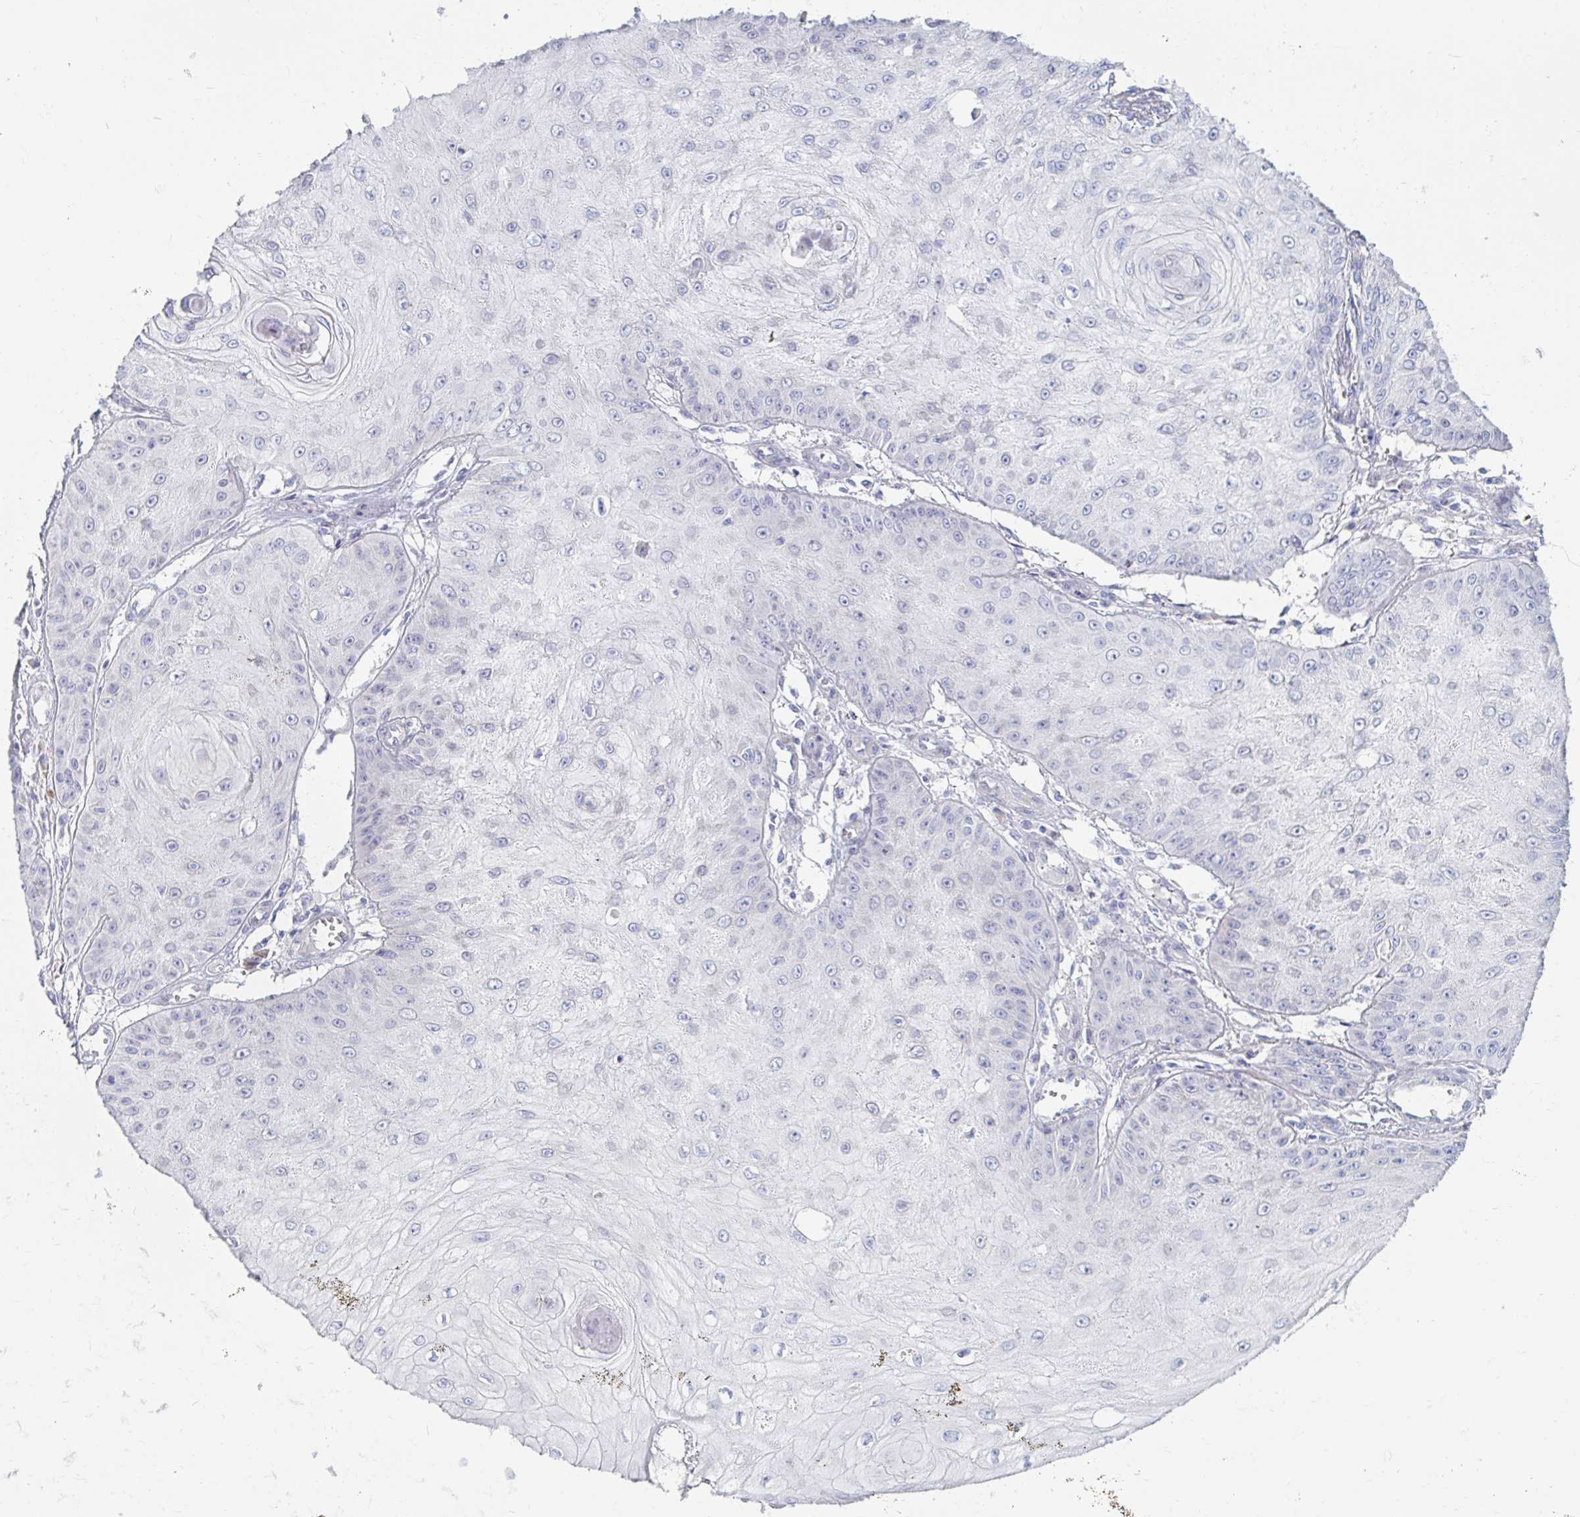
{"staining": {"intensity": "negative", "quantity": "none", "location": "none"}, "tissue": "skin cancer", "cell_type": "Tumor cells", "image_type": "cancer", "snomed": [{"axis": "morphology", "description": "Squamous cell carcinoma, NOS"}, {"axis": "topography", "description": "Skin"}], "caption": "This histopathology image is of skin squamous cell carcinoma stained with IHC to label a protein in brown with the nuclei are counter-stained blue. There is no expression in tumor cells. The staining is performed using DAB (3,3'-diaminobenzidine) brown chromogen with nuclei counter-stained in using hematoxylin.", "gene": "MYLK2", "patient": {"sex": "male", "age": 70}}